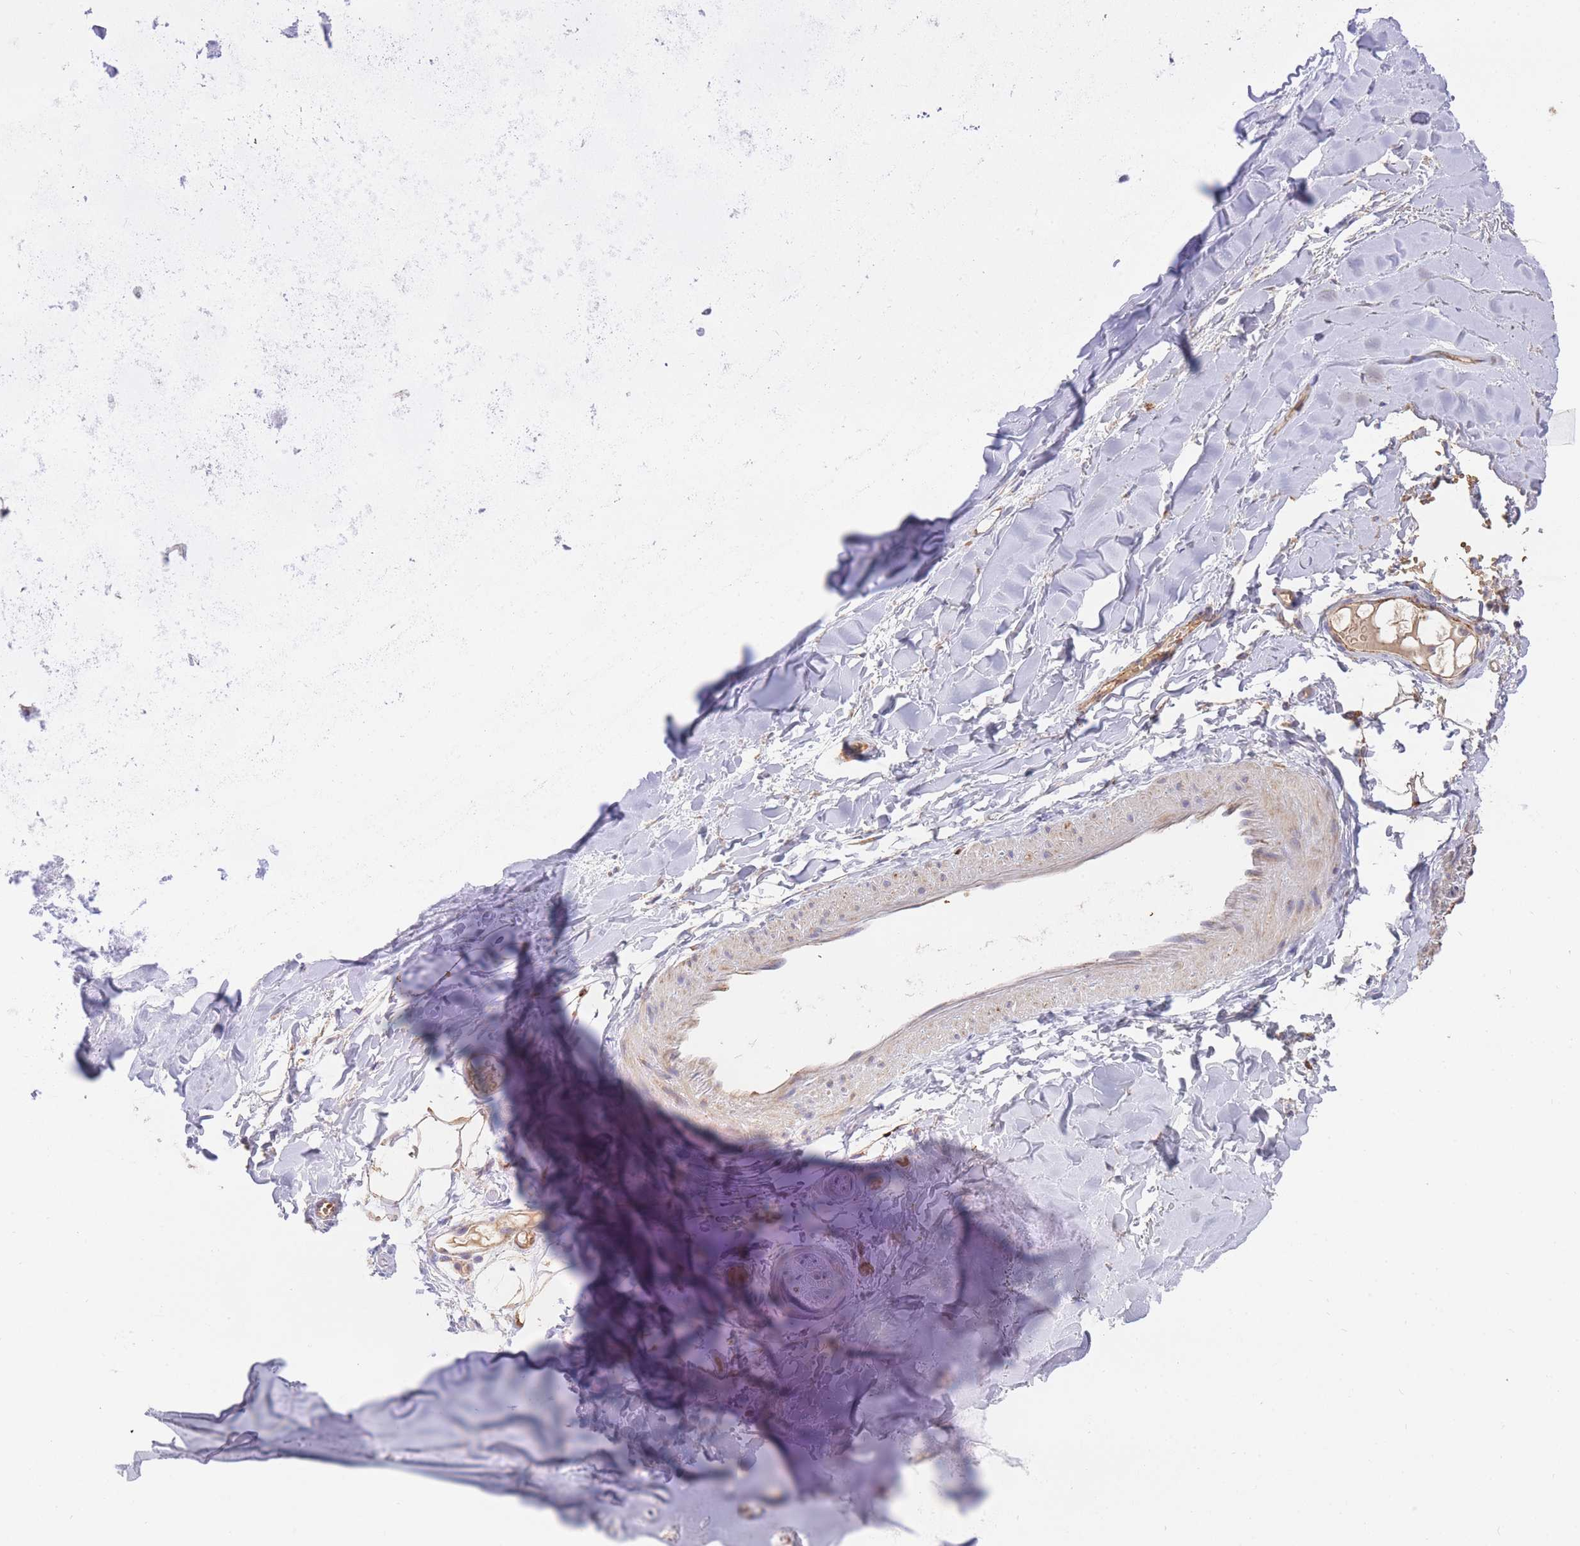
{"staining": {"intensity": "moderate", "quantity": "<25%", "location": "cytoplasmic/membranous"}, "tissue": "adipose tissue", "cell_type": "Adipocytes", "image_type": "normal", "snomed": [{"axis": "morphology", "description": "Normal tissue, NOS"}, {"axis": "topography", "description": "Cartilage tissue"}], "caption": "Human adipose tissue stained with a brown dye displays moderate cytoplasmic/membranous positive expression in about <25% of adipocytes.", "gene": "PREP", "patient": {"sex": "male", "age": 80}}